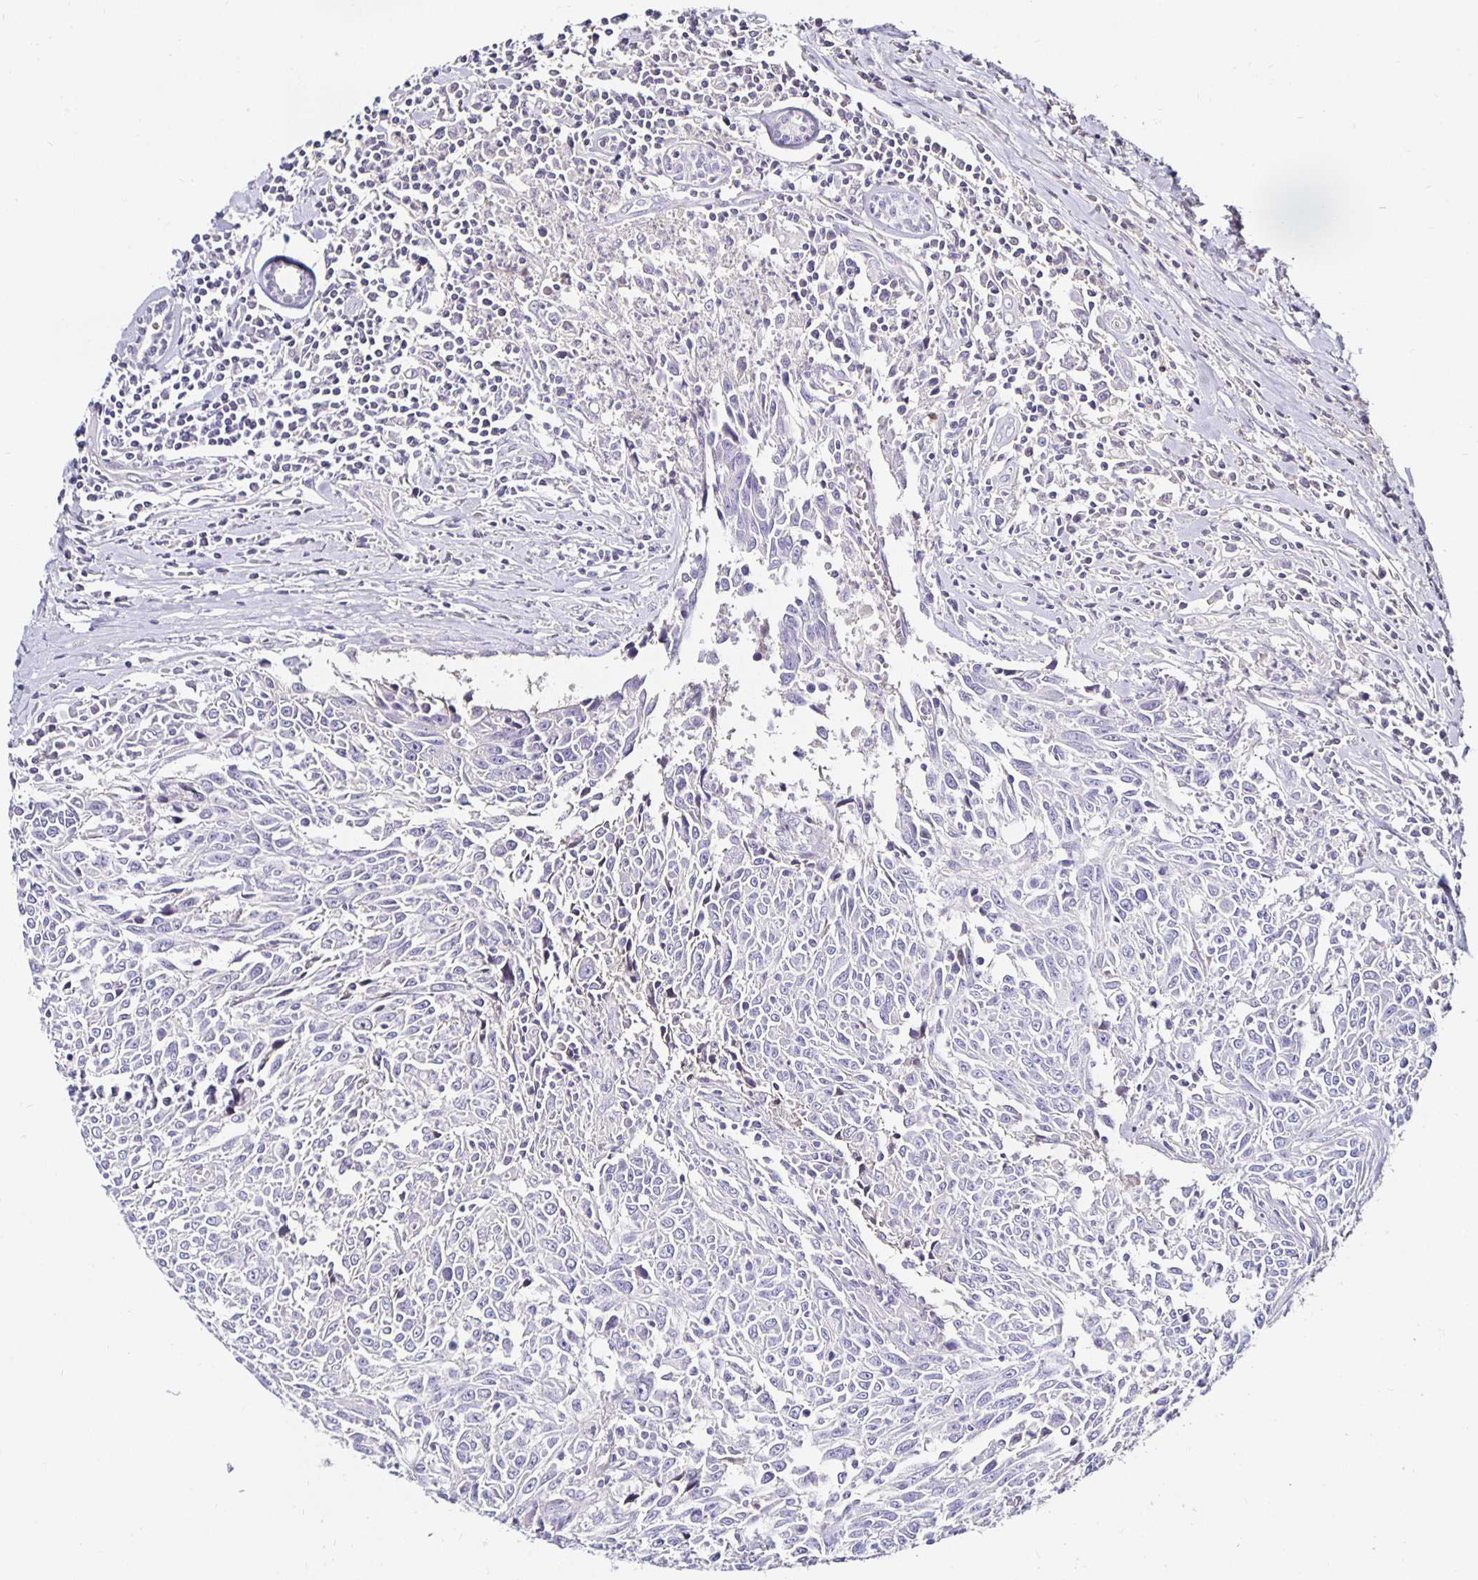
{"staining": {"intensity": "negative", "quantity": "none", "location": "none"}, "tissue": "breast cancer", "cell_type": "Tumor cells", "image_type": "cancer", "snomed": [{"axis": "morphology", "description": "Duct carcinoma"}, {"axis": "topography", "description": "Breast"}], "caption": "DAB (3,3'-diaminobenzidine) immunohistochemical staining of human breast invasive ductal carcinoma reveals no significant positivity in tumor cells. (IHC, brightfield microscopy, high magnification).", "gene": "TTR", "patient": {"sex": "female", "age": 50}}